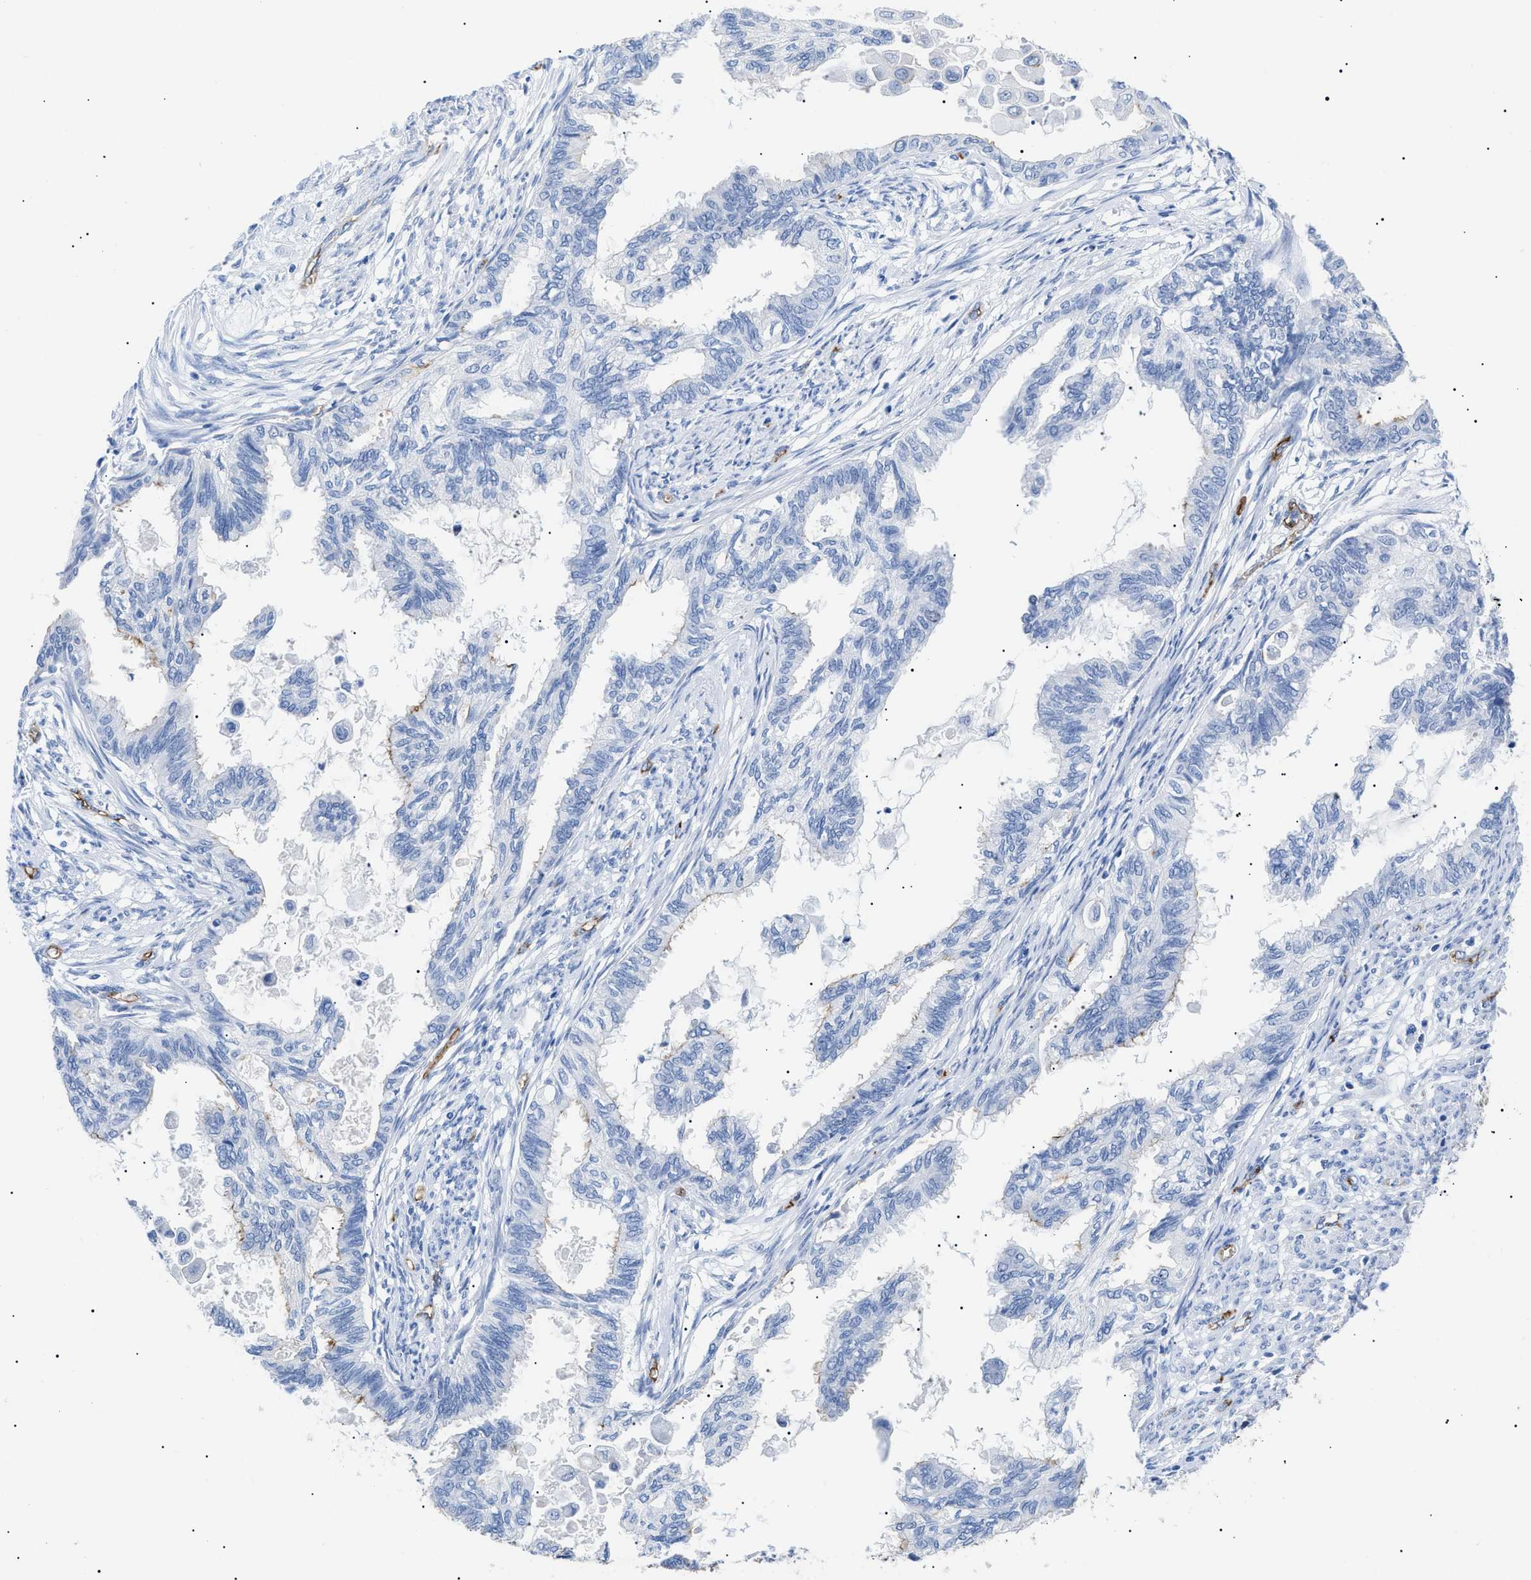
{"staining": {"intensity": "negative", "quantity": "none", "location": "none"}, "tissue": "cervical cancer", "cell_type": "Tumor cells", "image_type": "cancer", "snomed": [{"axis": "morphology", "description": "Normal tissue, NOS"}, {"axis": "morphology", "description": "Adenocarcinoma, NOS"}, {"axis": "topography", "description": "Cervix"}, {"axis": "topography", "description": "Endometrium"}], "caption": "Immunohistochemistry (IHC) micrograph of cervical adenocarcinoma stained for a protein (brown), which reveals no positivity in tumor cells.", "gene": "PODXL", "patient": {"sex": "female", "age": 86}}